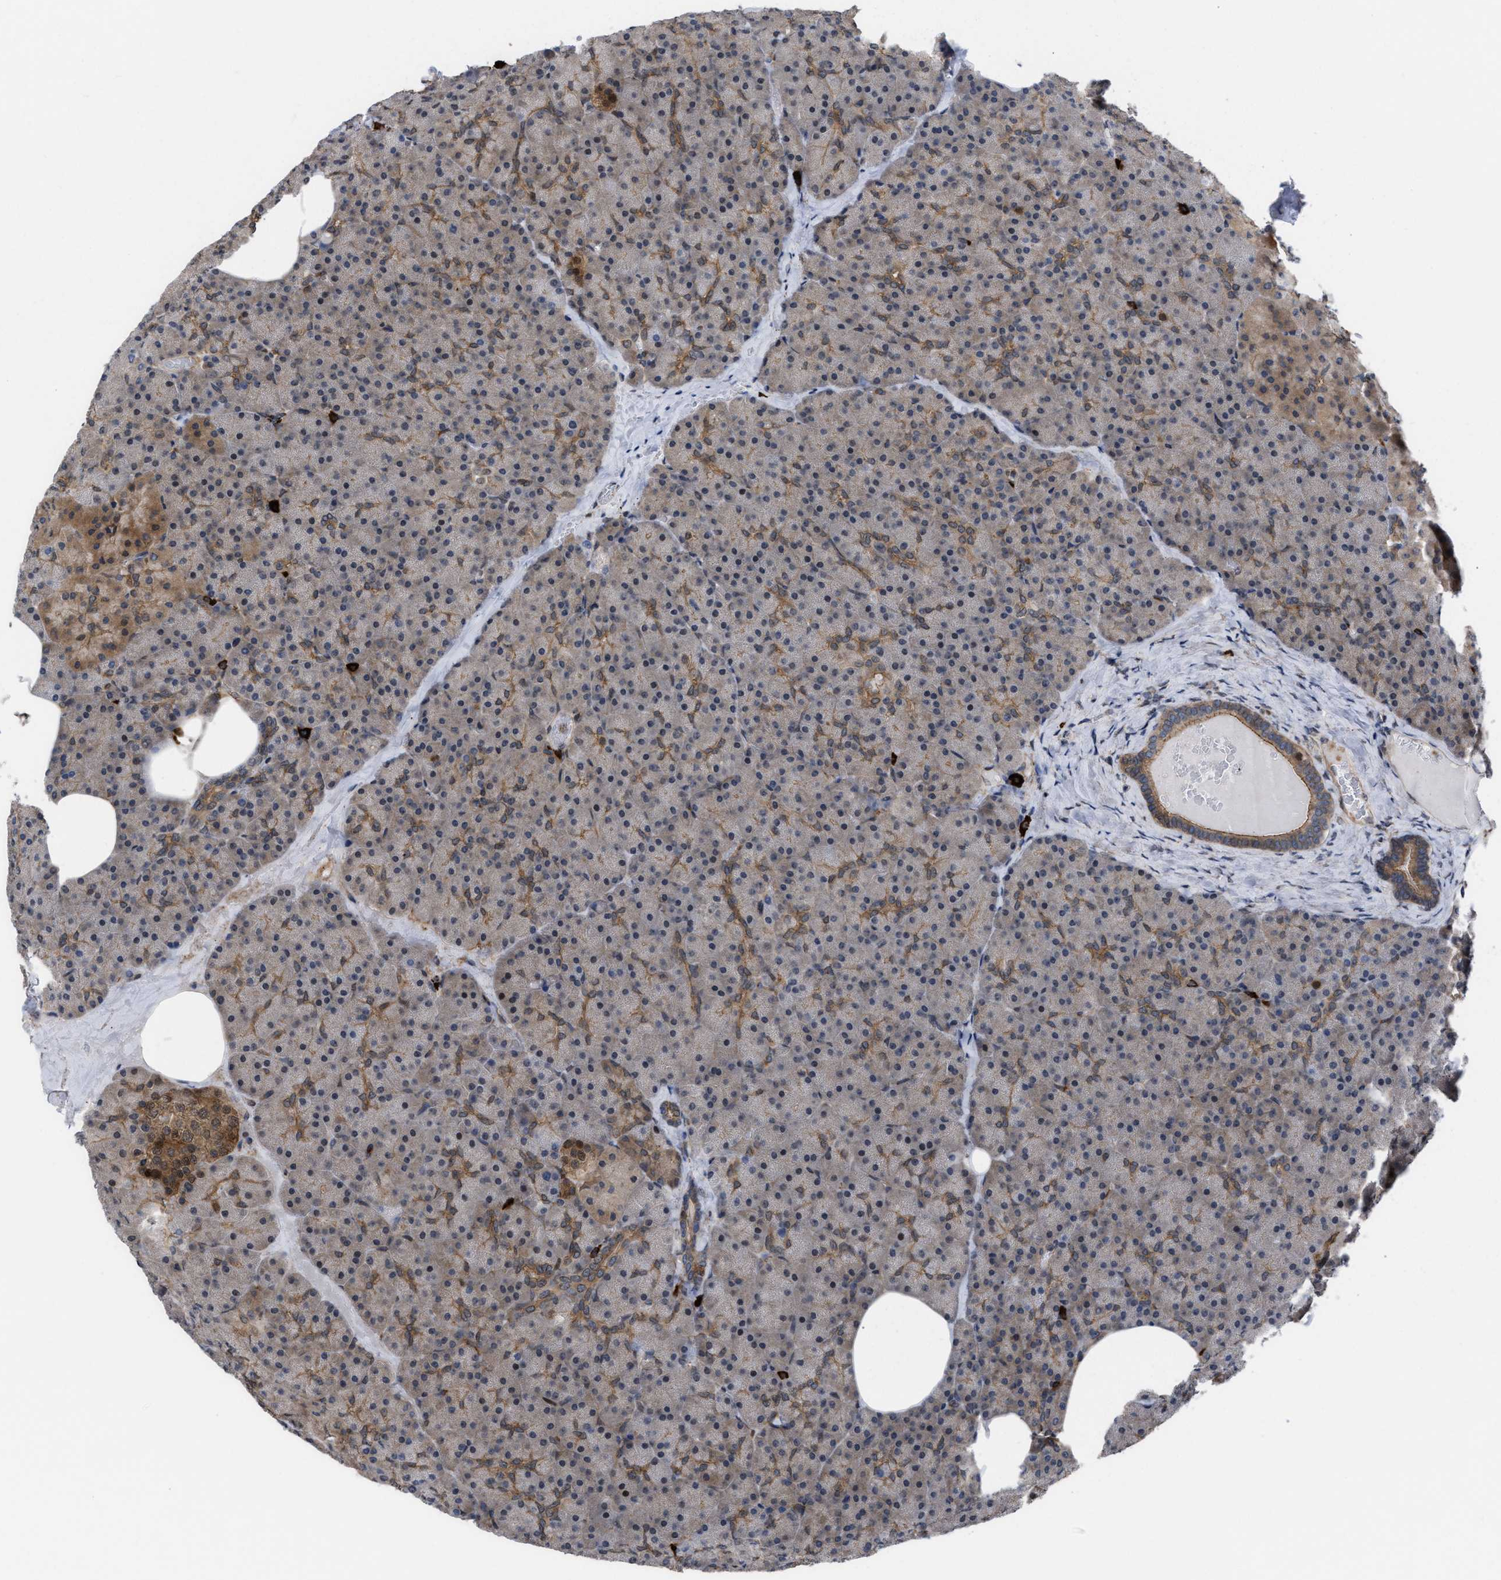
{"staining": {"intensity": "moderate", "quantity": "25%-75%", "location": "cytoplasmic/membranous"}, "tissue": "pancreas", "cell_type": "Exocrine glandular cells", "image_type": "normal", "snomed": [{"axis": "morphology", "description": "Normal tissue, NOS"}, {"axis": "morphology", "description": "Carcinoid, malignant, NOS"}, {"axis": "topography", "description": "Pancreas"}], "caption": "Immunohistochemistry staining of normal pancreas, which reveals medium levels of moderate cytoplasmic/membranous positivity in approximately 25%-75% of exocrine glandular cells indicating moderate cytoplasmic/membranous protein staining. The staining was performed using DAB (3,3'-diaminobenzidine) (brown) for protein detection and nuclei were counterstained in hematoxylin (blue).", "gene": "TP53BP2", "patient": {"sex": "female", "age": 35}}